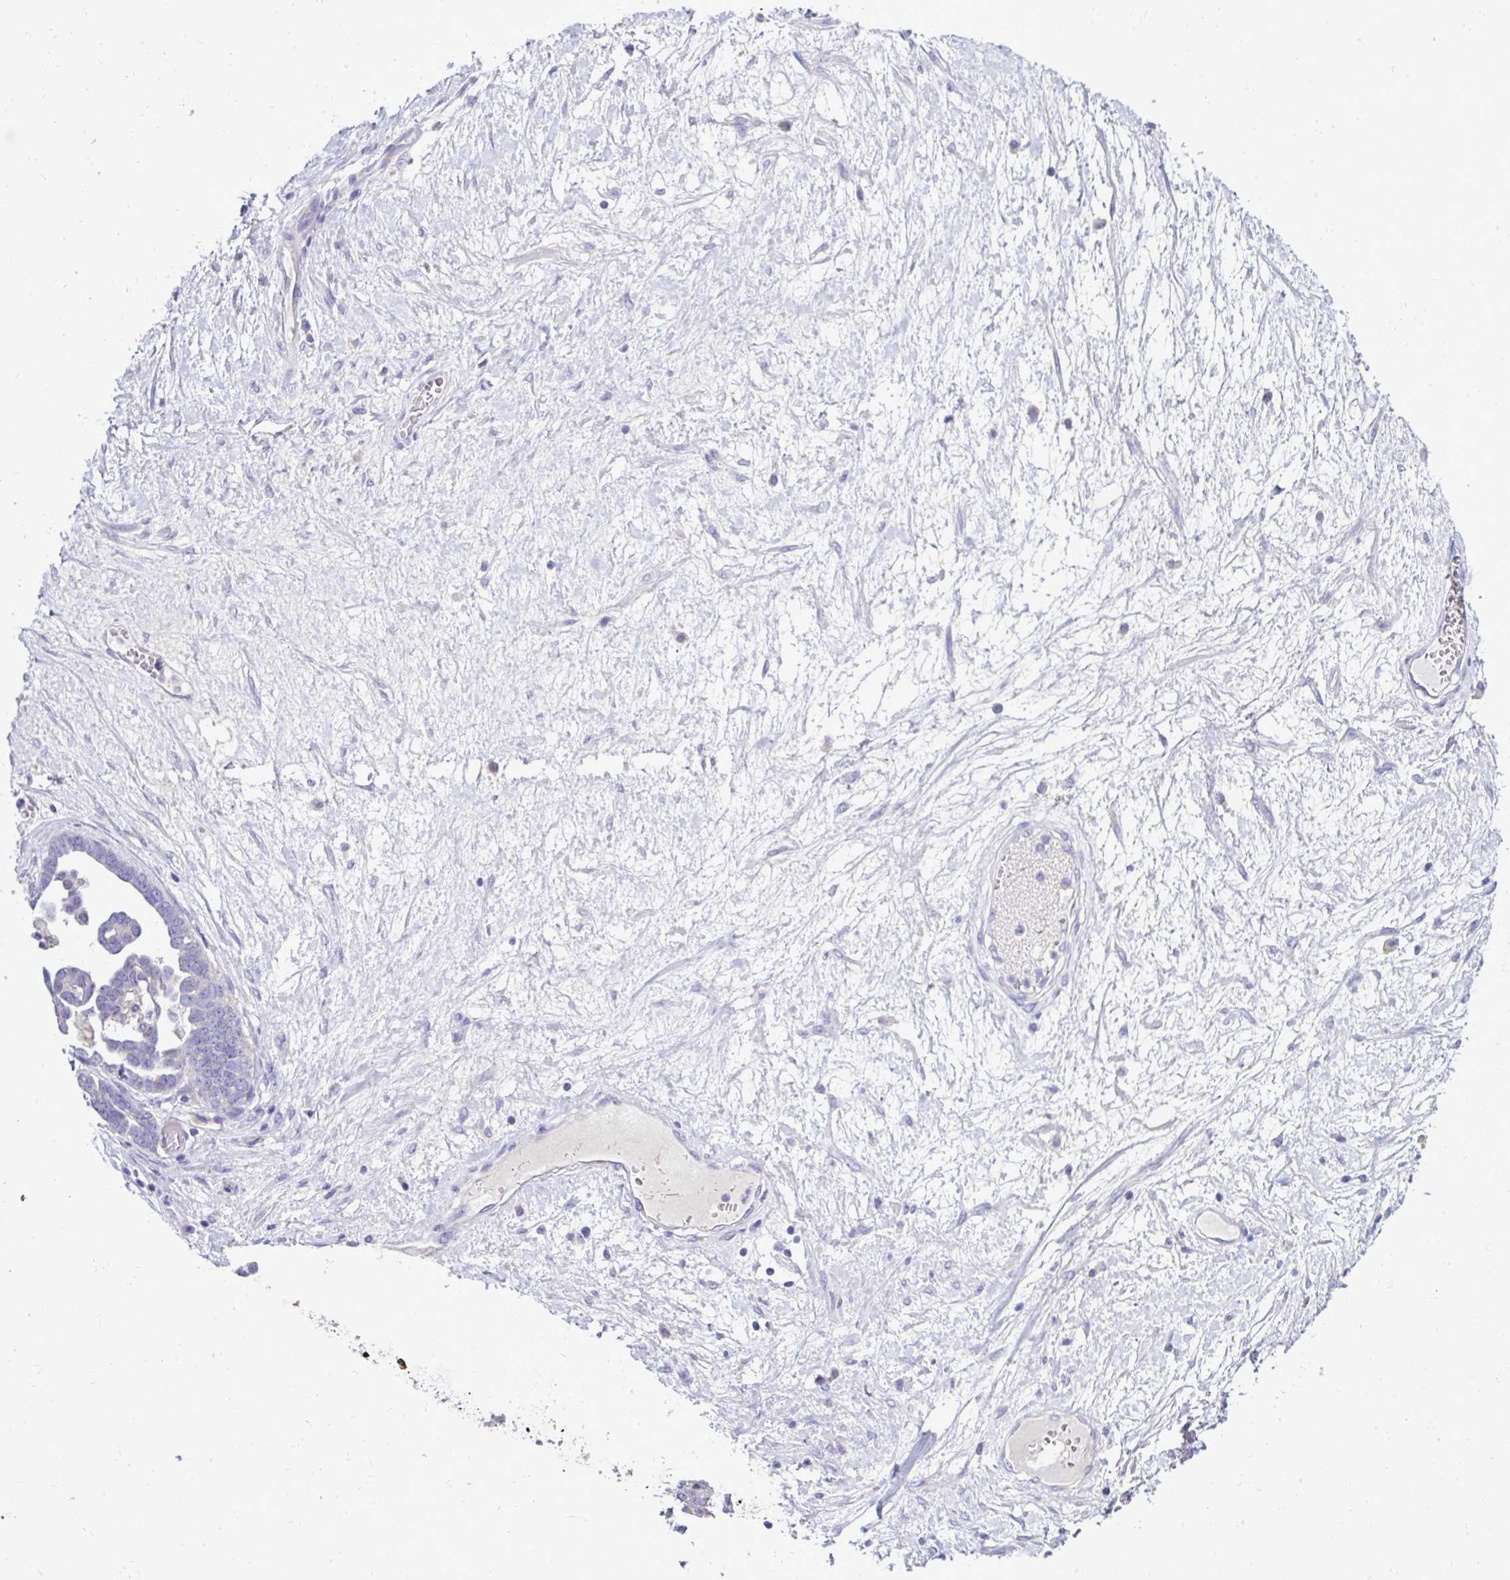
{"staining": {"intensity": "moderate", "quantity": "<25%", "location": "cytoplasmic/membranous"}, "tissue": "ovarian cancer", "cell_type": "Tumor cells", "image_type": "cancer", "snomed": [{"axis": "morphology", "description": "Cystadenocarcinoma, serous, NOS"}, {"axis": "topography", "description": "Ovary"}], "caption": "Immunohistochemical staining of human ovarian cancer (serous cystadenocarcinoma) demonstrates moderate cytoplasmic/membranous protein positivity in about <25% of tumor cells.", "gene": "ST8SIA2", "patient": {"sex": "female", "age": 54}}